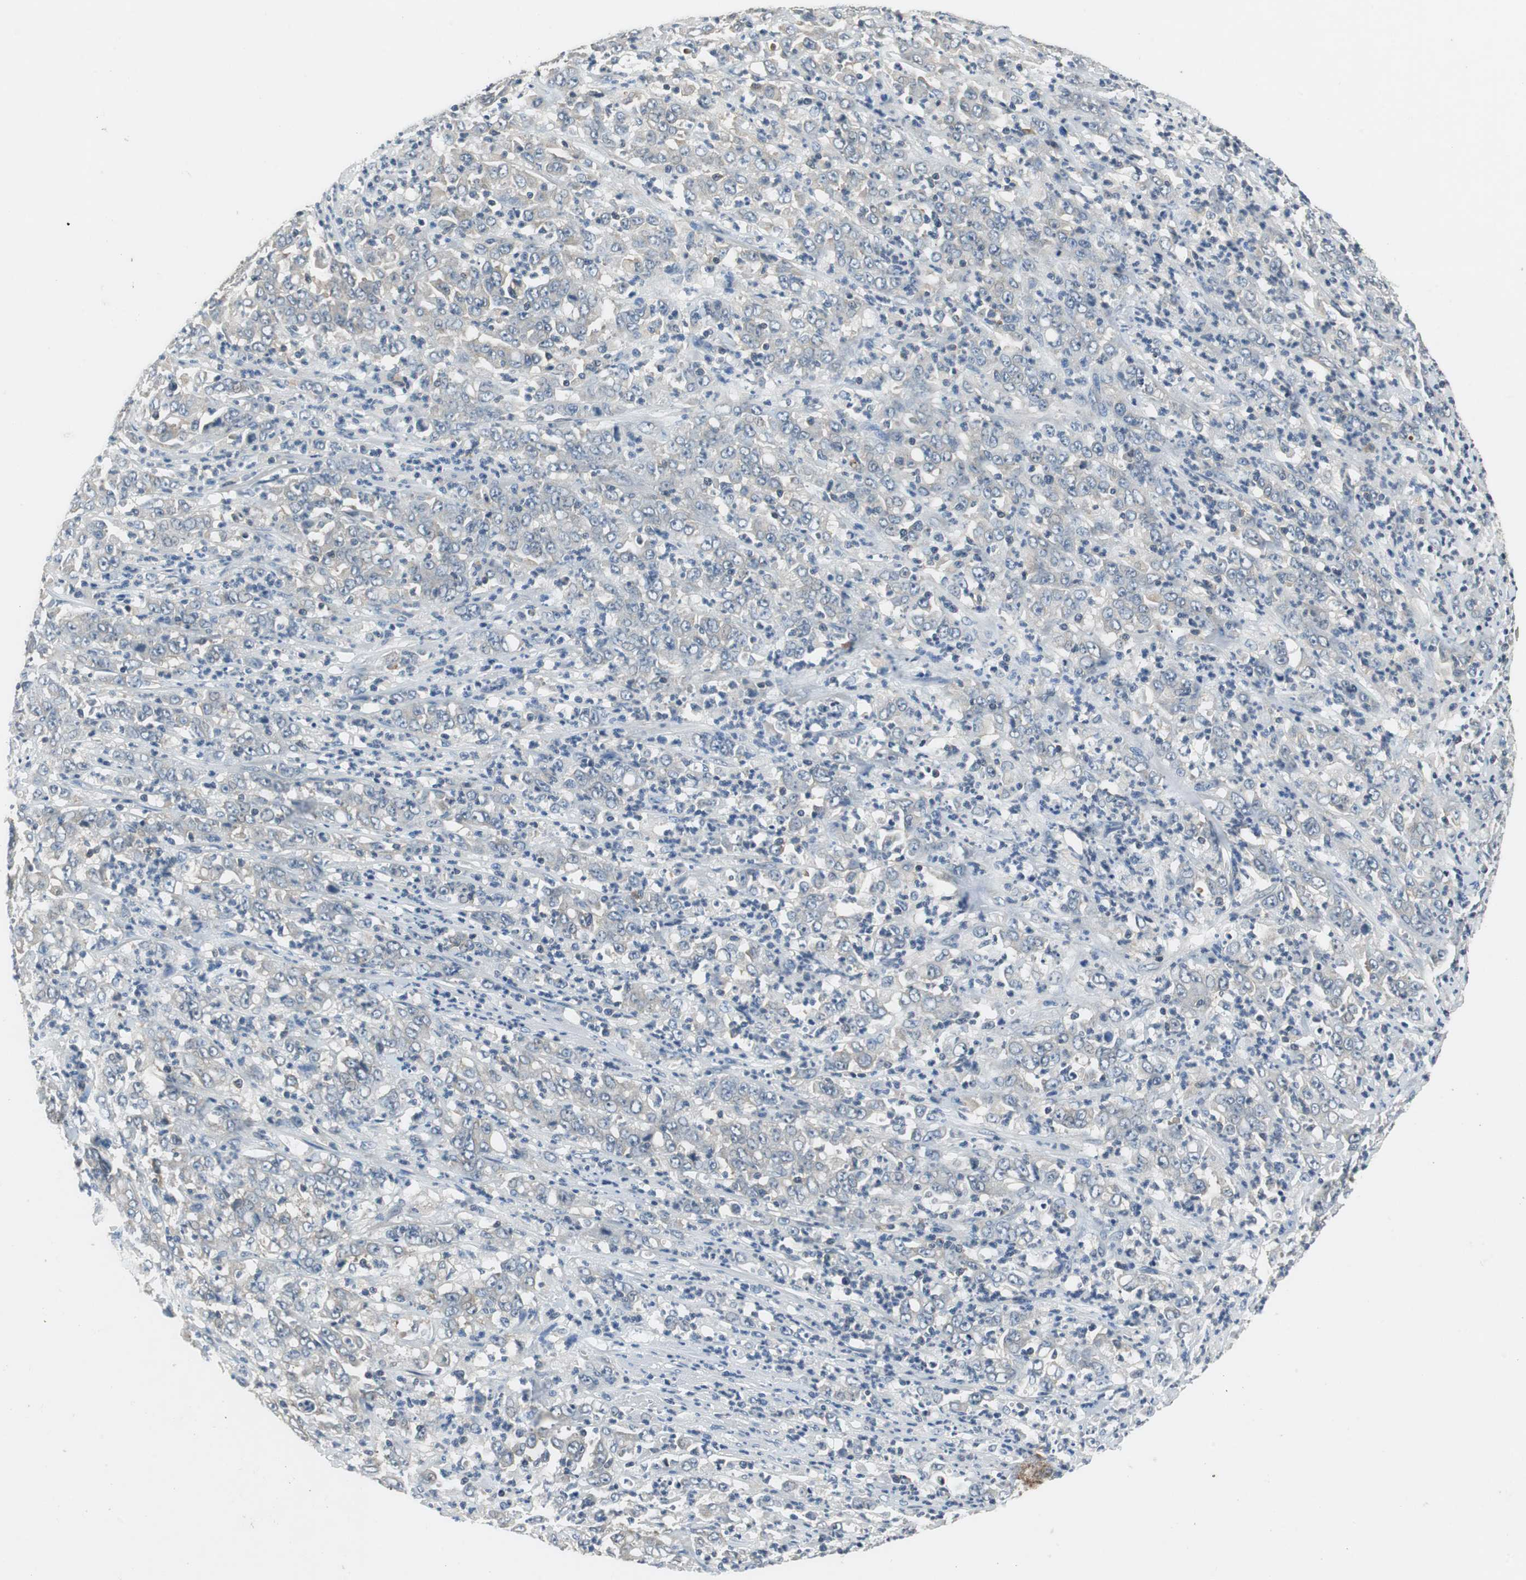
{"staining": {"intensity": "negative", "quantity": "none", "location": "none"}, "tissue": "stomach cancer", "cell_type": "Tumor cells", "image_type": "cancer", "snomed": [{"axis": "morphology", "description": "Adenocarcinoma, NOS"}, {"axis": "topography", "description": "Stomach, lower"}], "caption": "There is no significant staining in tumor cells of adenocarcinoma (stomach).", "gene": "GLCCI1", "patient": {"sex": "female", "age": 71}}